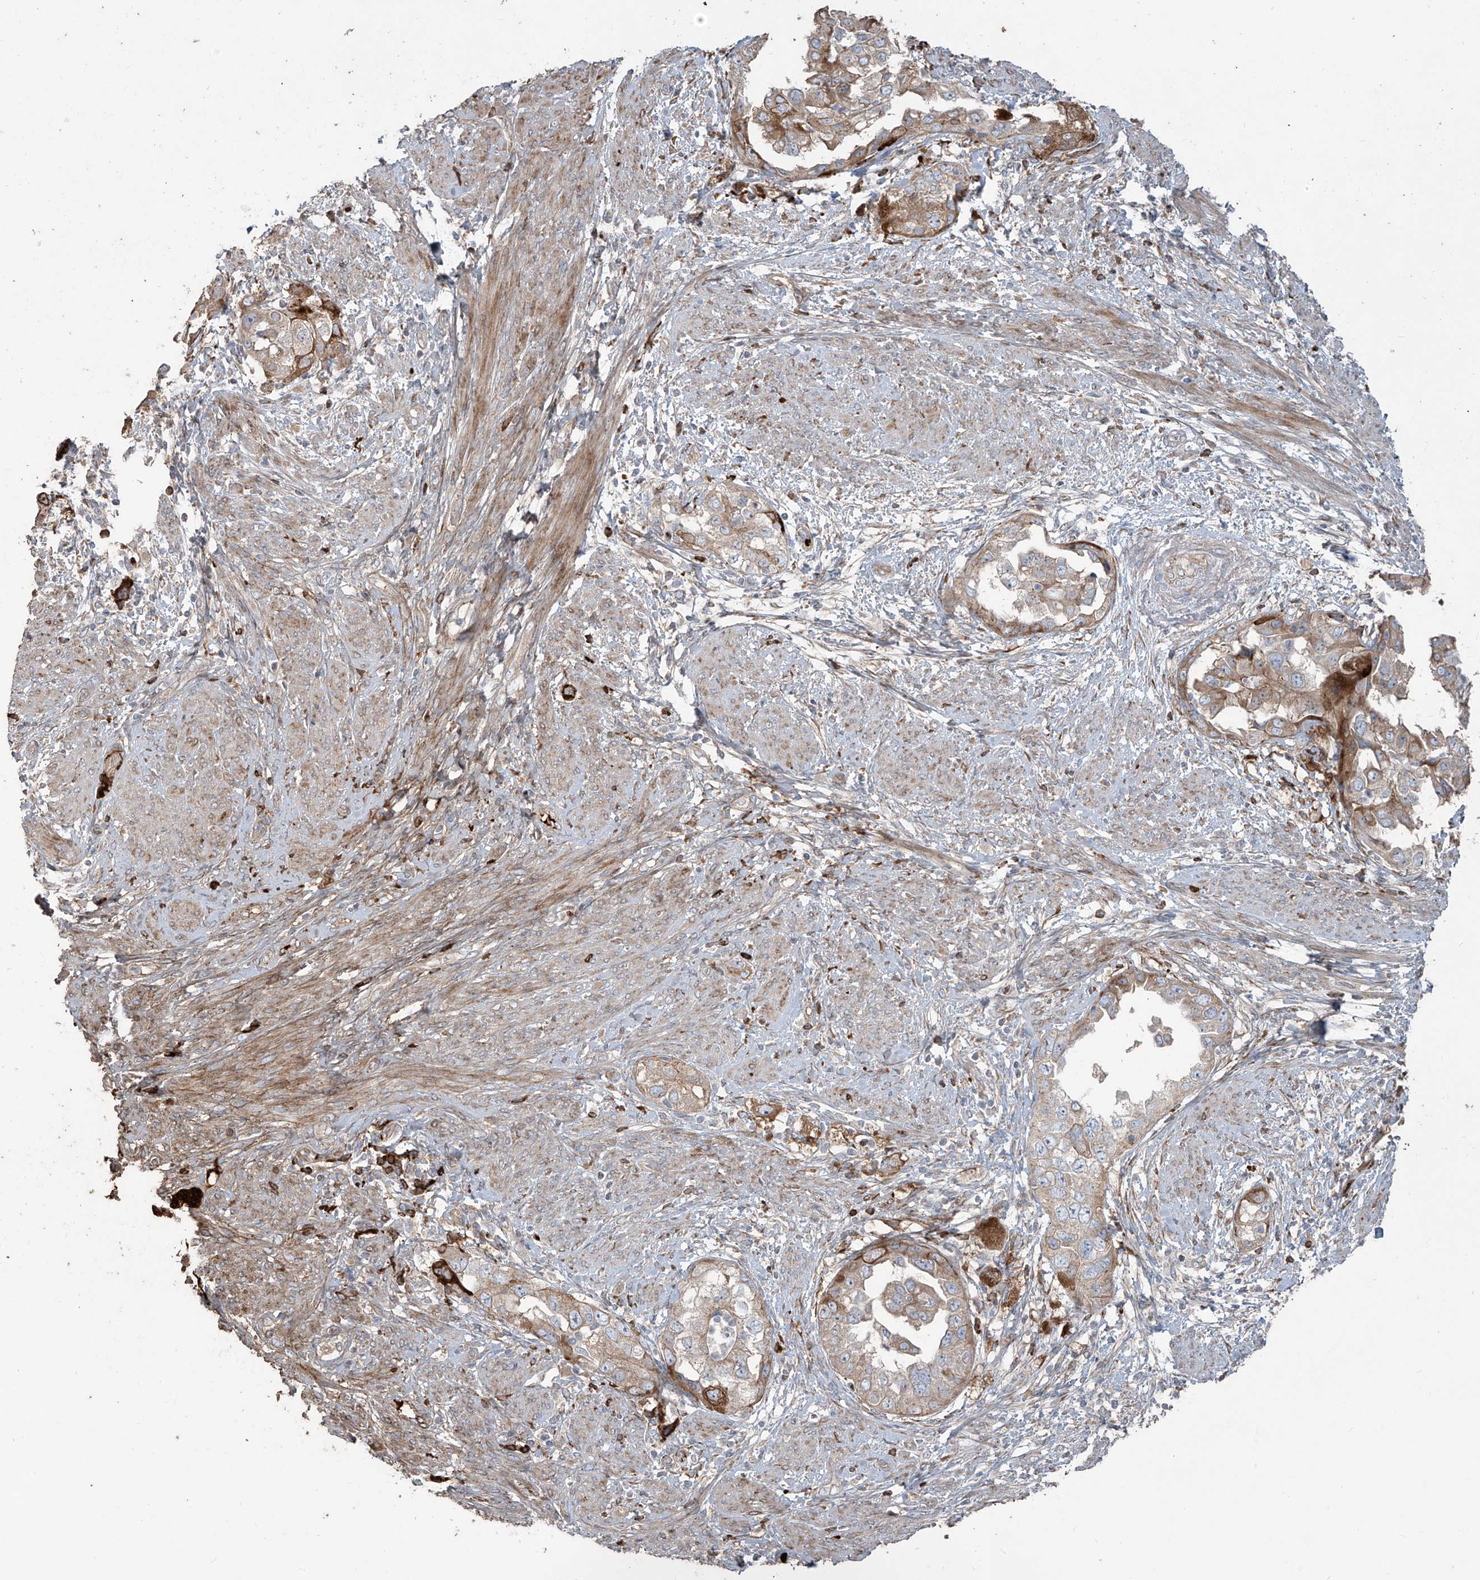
{"staining": {"intensity": "moderate", "quantity": "25%-75%", "location": "cytoplasmic/membranous"}, "tissue": "endometrial cancer", "cell_type": "Tumor cells", "image_type": "cancer", "snomed": [{"axis": "morphology", "description": "Adenocarcinoma, NOS"}, {"axis": "topography", "description": "Endometrium"}], "caption": "Protein staining exhibits moderate cytoplasmic/membranous expression in approximately 25%-75% of tumor cells in endometrial cancer (adenocarcinoma). Immunohistochemistry (ihc) stains the protein of interest in brown and the nuclei are stained blue.", "gene": "ABTB1", "patient": {"sex": "female", "age": 85}}